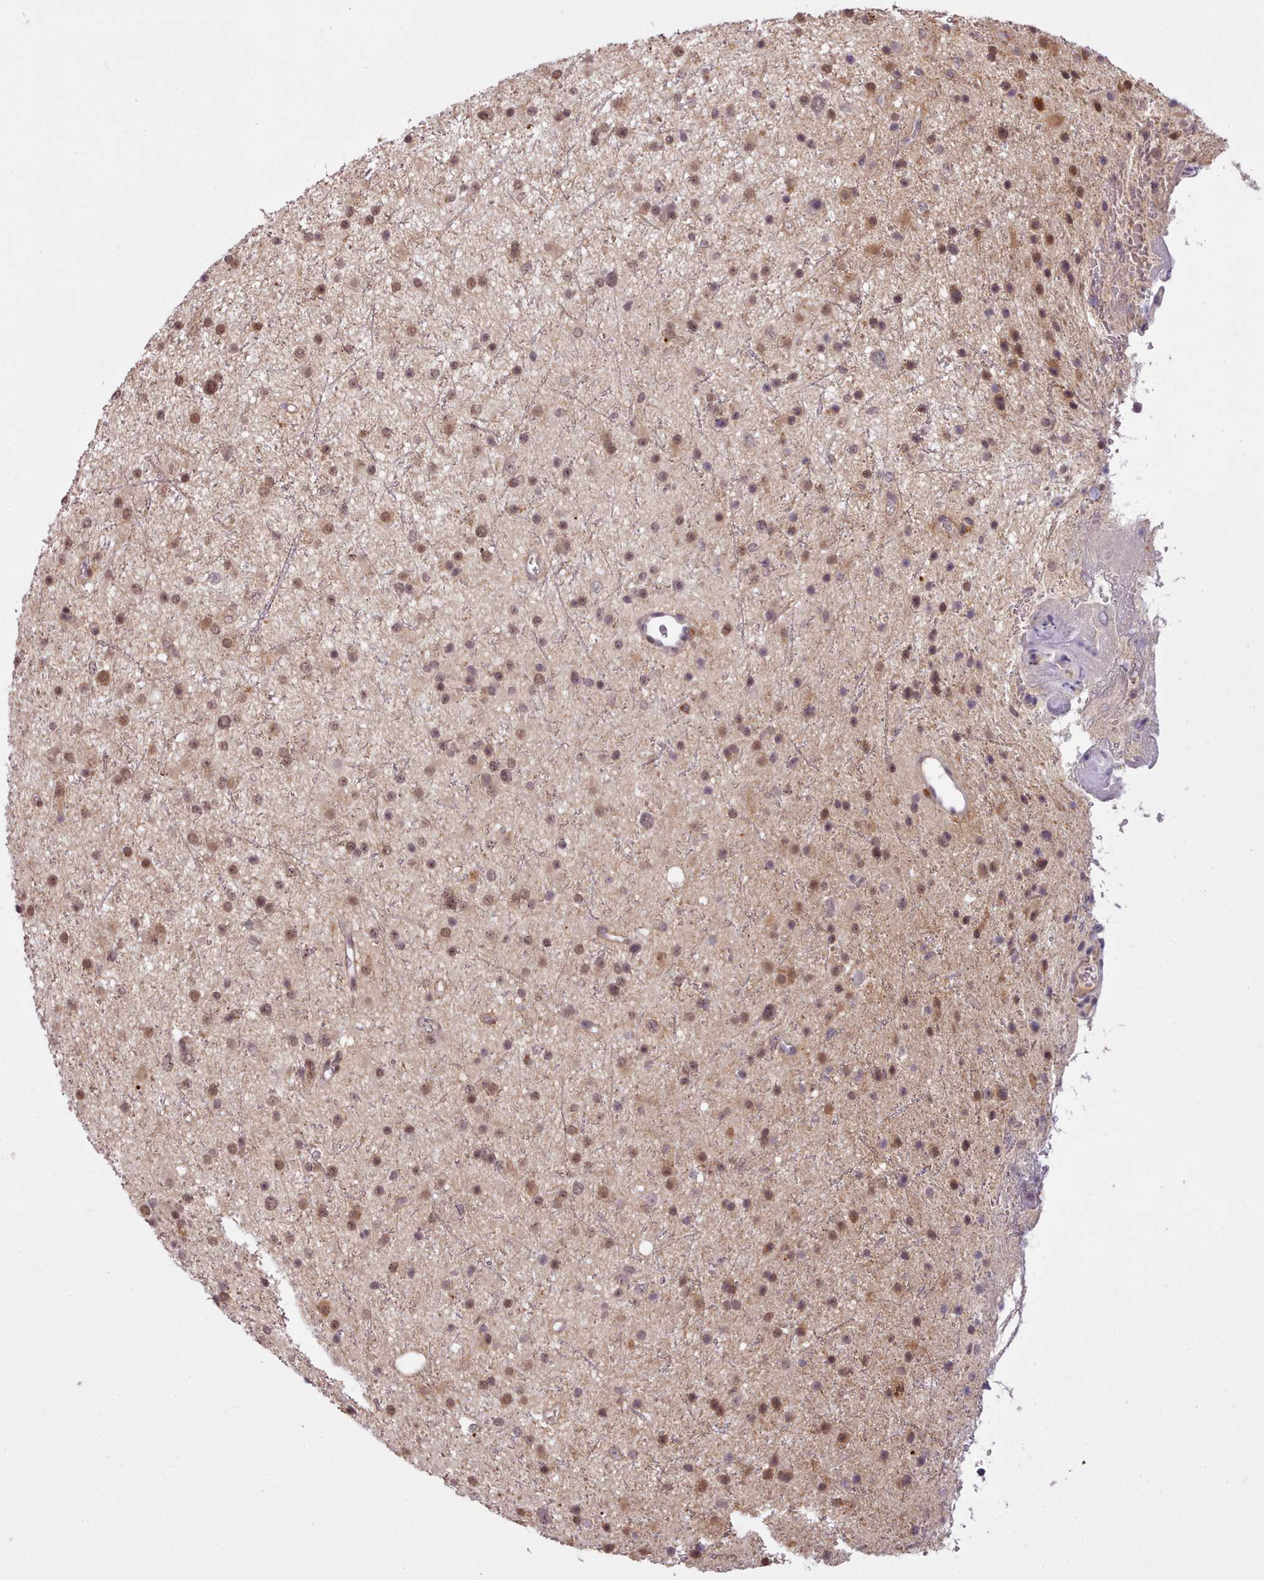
{"staining": {"intensity": "moderate", "quantity": ">75%", "location": "nuclear"}, "tissue": "glioma", "cell_type": "Tumor cells", "image_type": "cancer", "snomed": [{"axis": "morphology", "description": "Glioma, malignant, Low grade"}, {"axis": "topography", "description": "Cerebral cortex"}], "caption": "Moderate nuclear expression for a protein is present in approximately >75% of tumor cells of malignant low-grade glioma using immunohistochemistry (IHC).", "gene": "ARL17A", "patient": {"sex": "female", "age": 39}}